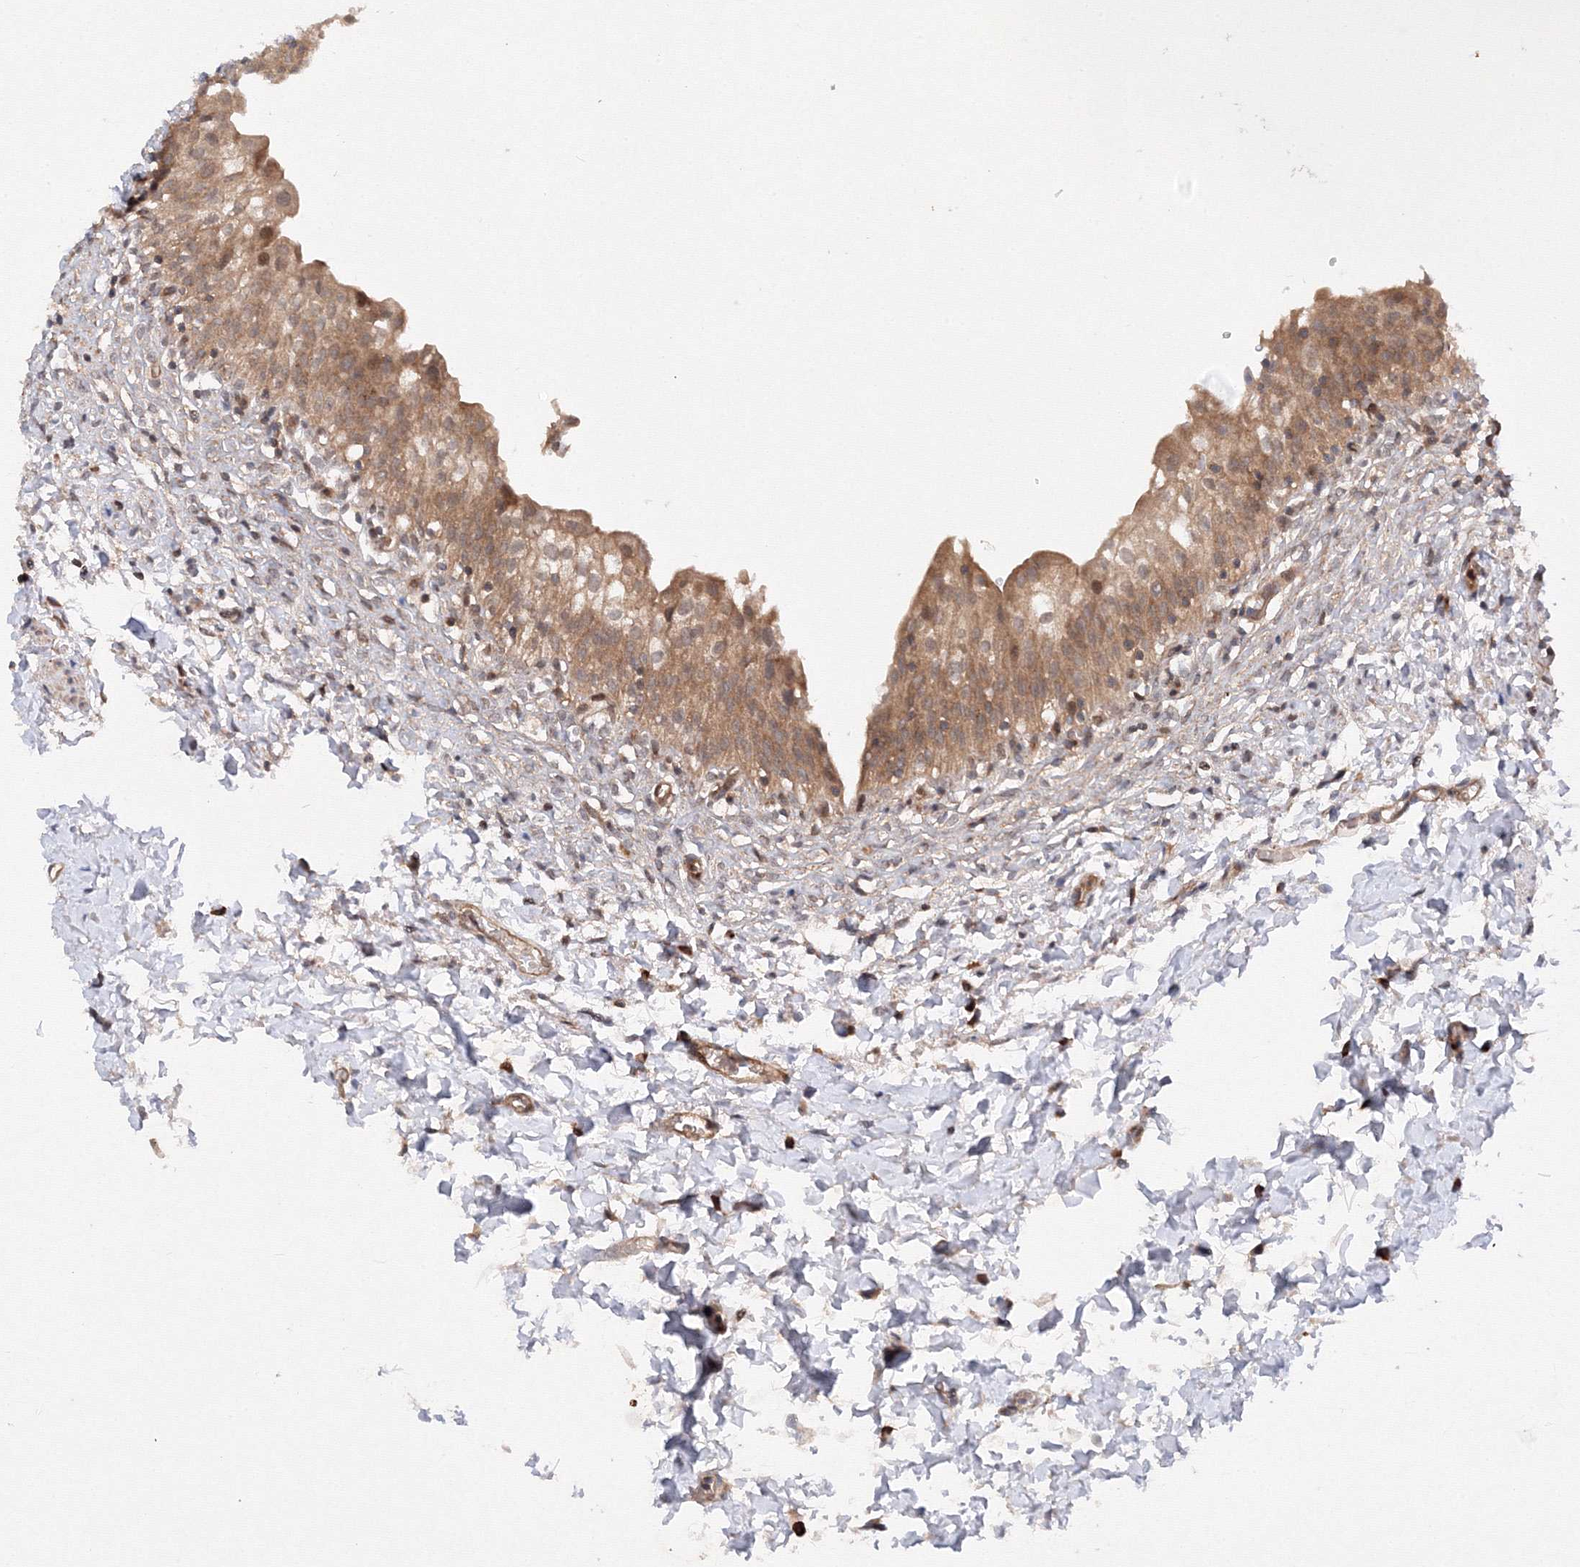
{"staining": {"intensity": "moderate", "quantity": ">75%", "location": "cytoplasmic/membranous"}, "tissue": "urinary bladder", "cell_type": "Urothelial cells", "image_type": "normal", "snomed": [{"axis": "morphology", "description": "Normal tissue, NOS"}, {"axis": "topography", "description": "Urinary bladder"}], "caption": "About >75% of urothelial cells in normal urinary bladder show moderate cytoplasmic/membranous protein positivity as visualized by brown immunohistochemical staining.", "gene": "DCTD", "patient": {"sex": "male", "age": 55}}